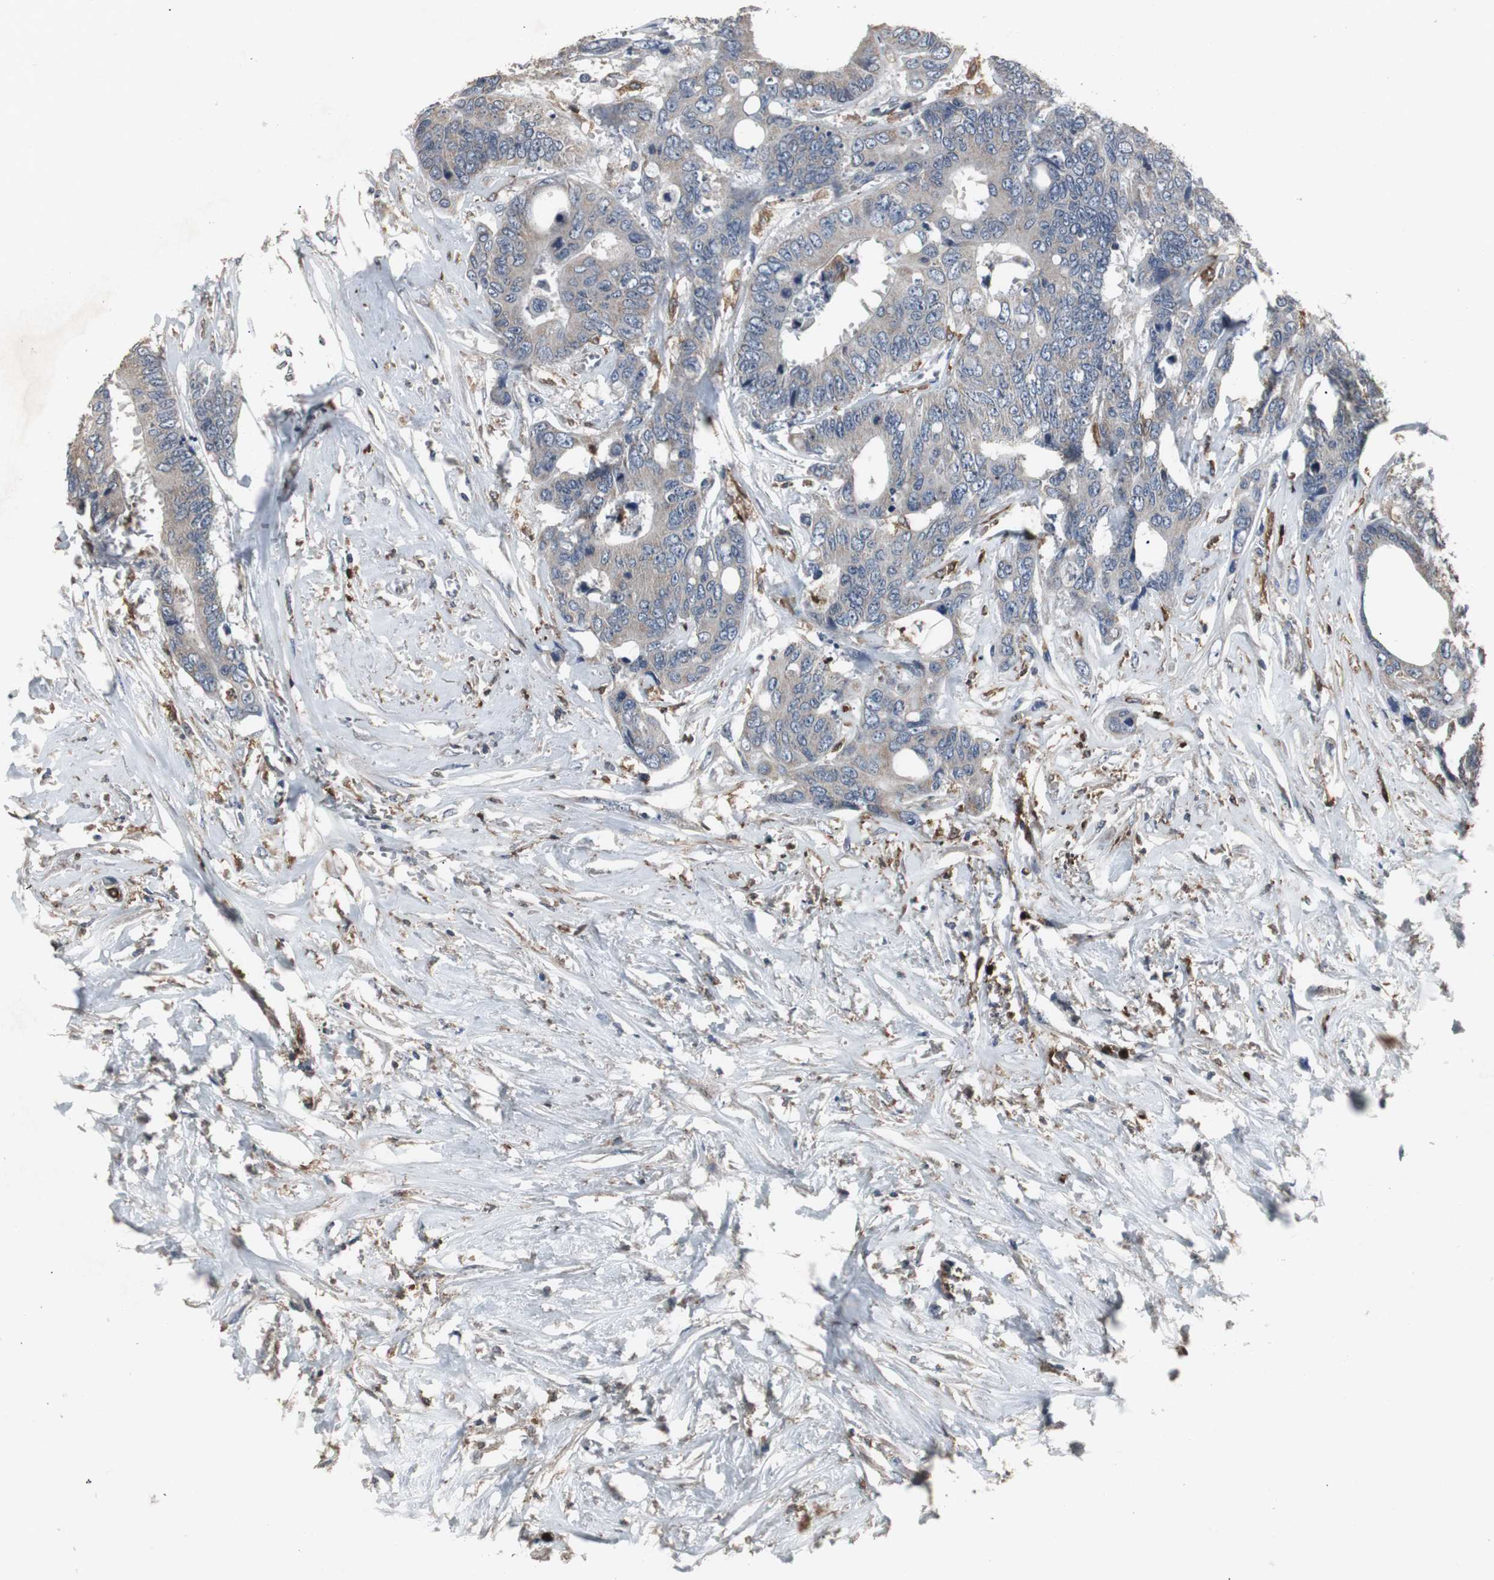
{"staining": {"intensity": "weak", "quantity": "25%-75%", "location": "cytoplasmic/membranous"}, "tissue": "colorectal cancer", "cell_type": "Tumor cells", "image_type": "cancer", "snomed": [{"axis": "morphology", "description": "Adenocarcinoma, NOS"}, {"axis": "topography", "description": "Rectum"}], "caption": "This micrograph exhibits immunohistochemistry staining of colorectal cancer (adenocarcinoma), with low weak cytoplasmic/membranous staining in about 25%-75% of tumor cells.", "gene": "NCF2", "patient": {"sex": "male", "age": 55}}